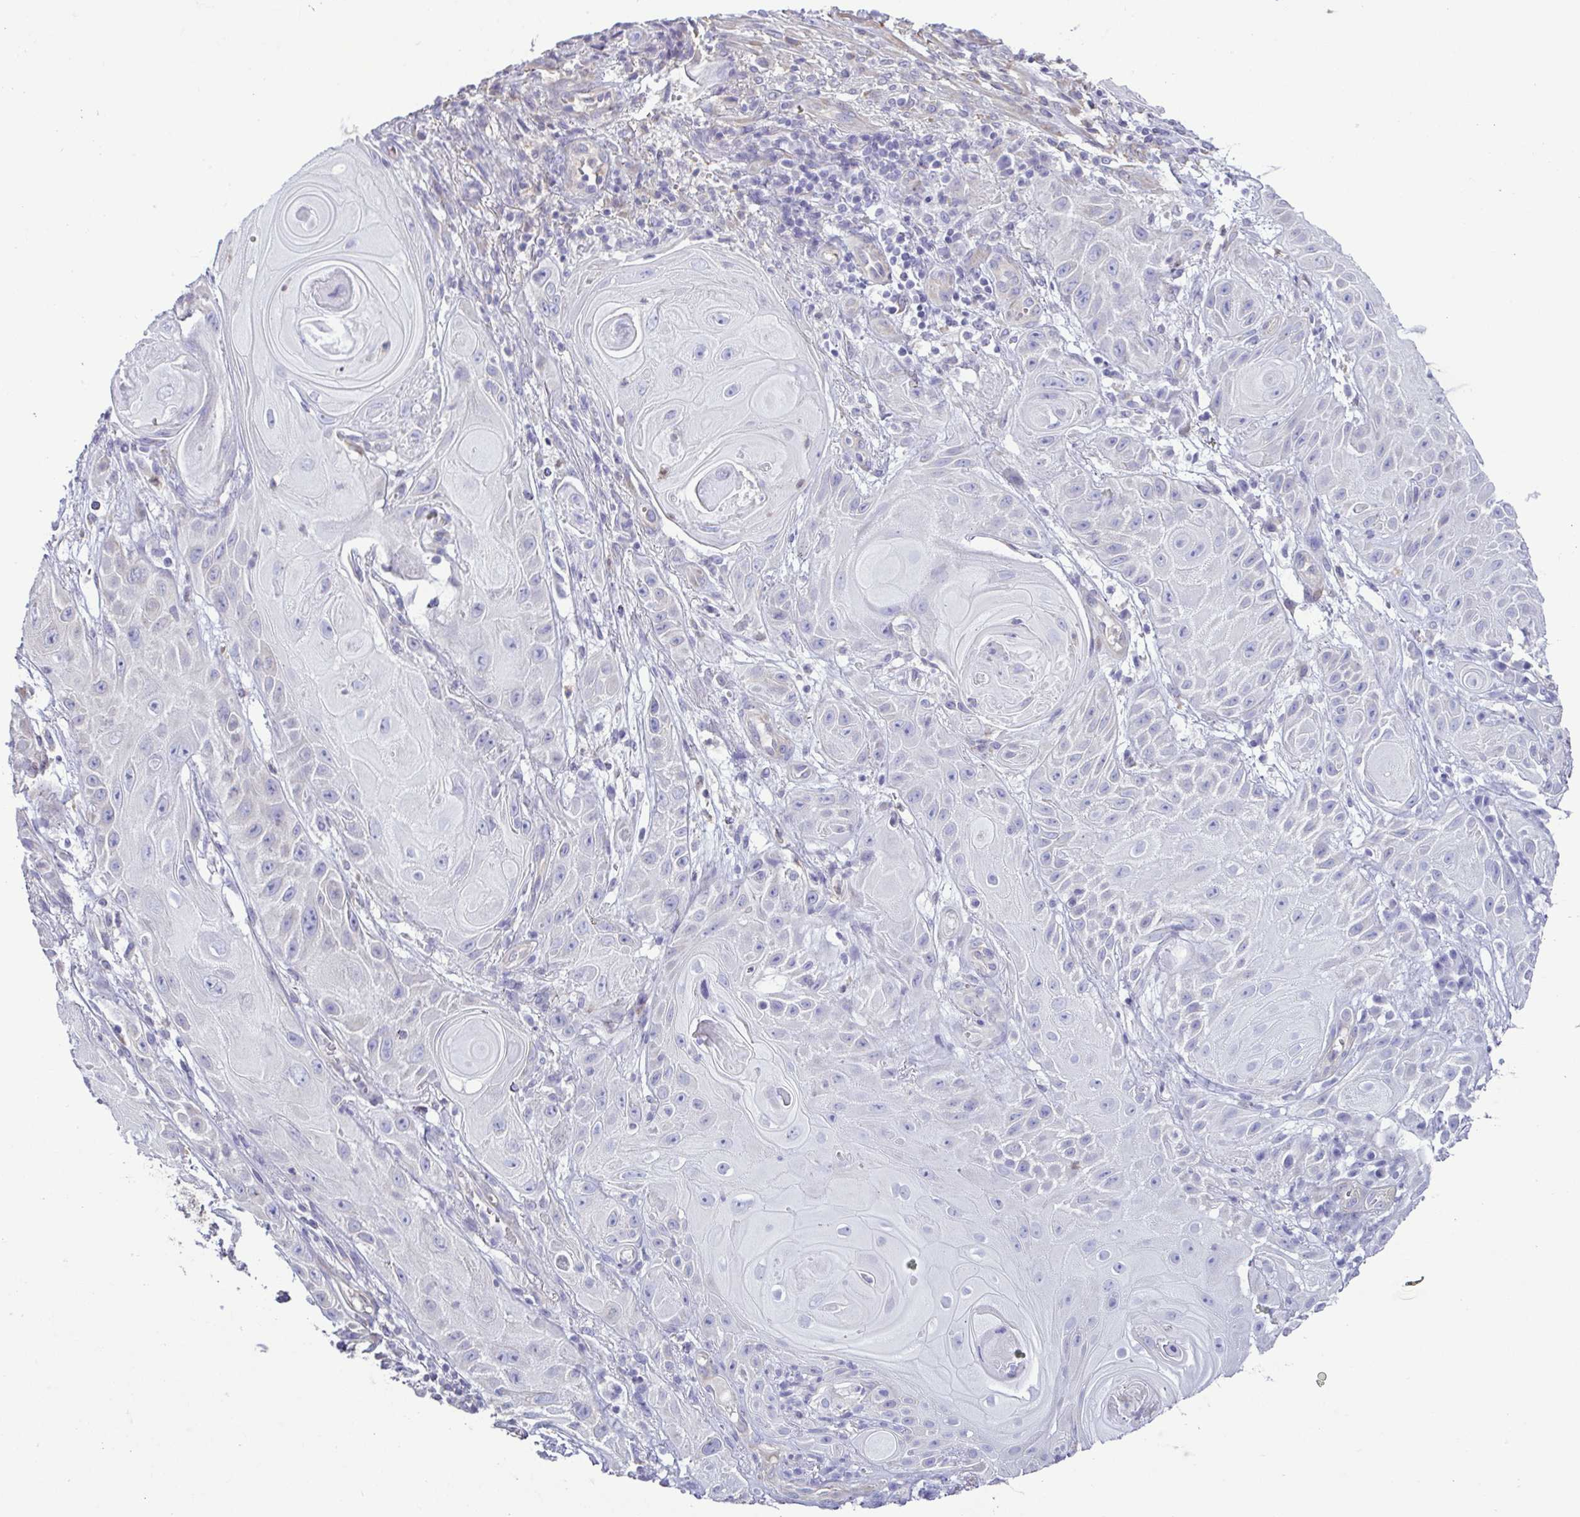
{"staining": {"intensity": "negative", "quantity": "none", "location": "none"}, "tissue": "skin cancer", "cell_type": "Tumor cells", "image_type": "cancer", "snomed": [{"axis": "morphology", "description": "Squamous cell carcinoma, NOS"}, {"axis": "topography", "description": "Skin"}], "caption": "This is a photomicrograph of IHC staining of squamous cell carcinoma (skin), which shows no staining in tumor cells.", "gene": "MYL10", "patient": {"sex": "male", "age": 62}}